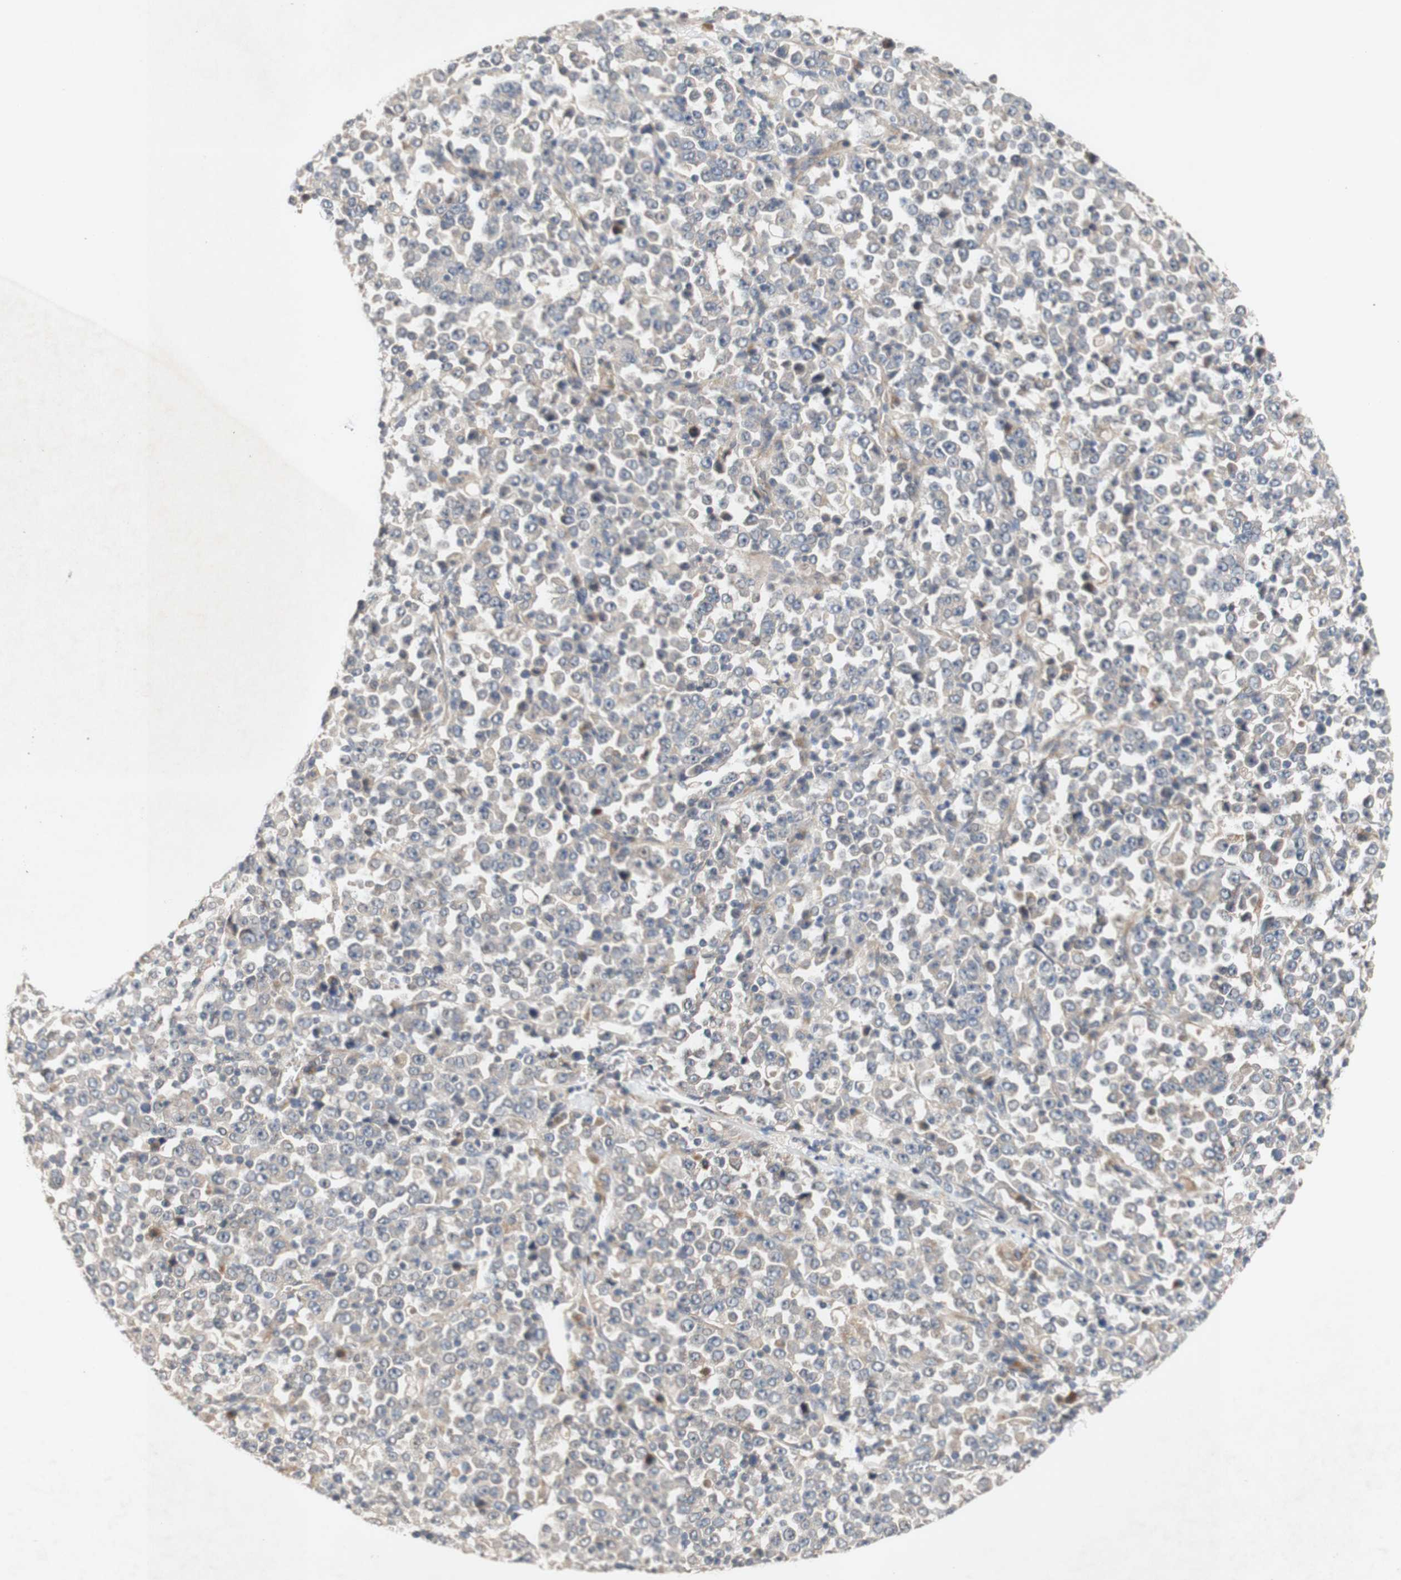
{"staining": {"intensity": "weak", "quantity": ">75%", "location": "cytoplasmic/membranous"}, "tissue": "stomach cancer", "cell_type": "Tumor cells", "image_type": "cancer", "snomed": [{"axis": "morphology", "description": "Normal tissue, NOS"}, {"axis": "morphology", "description": "Adenocarcinoma, NOS"}, {"axis": "topography", "description": "Stomach, upper"}, {"axis": "topography", "description": "Stomach"}], "caption": "Human adenocarcinoma (stomach) stained with a brown dye reveals weak cytoplasmic/membranous positive positivity in about >75% of tumor cells.", "gene": "PIN1", "patient": {"sex": "male", "age": 59}}